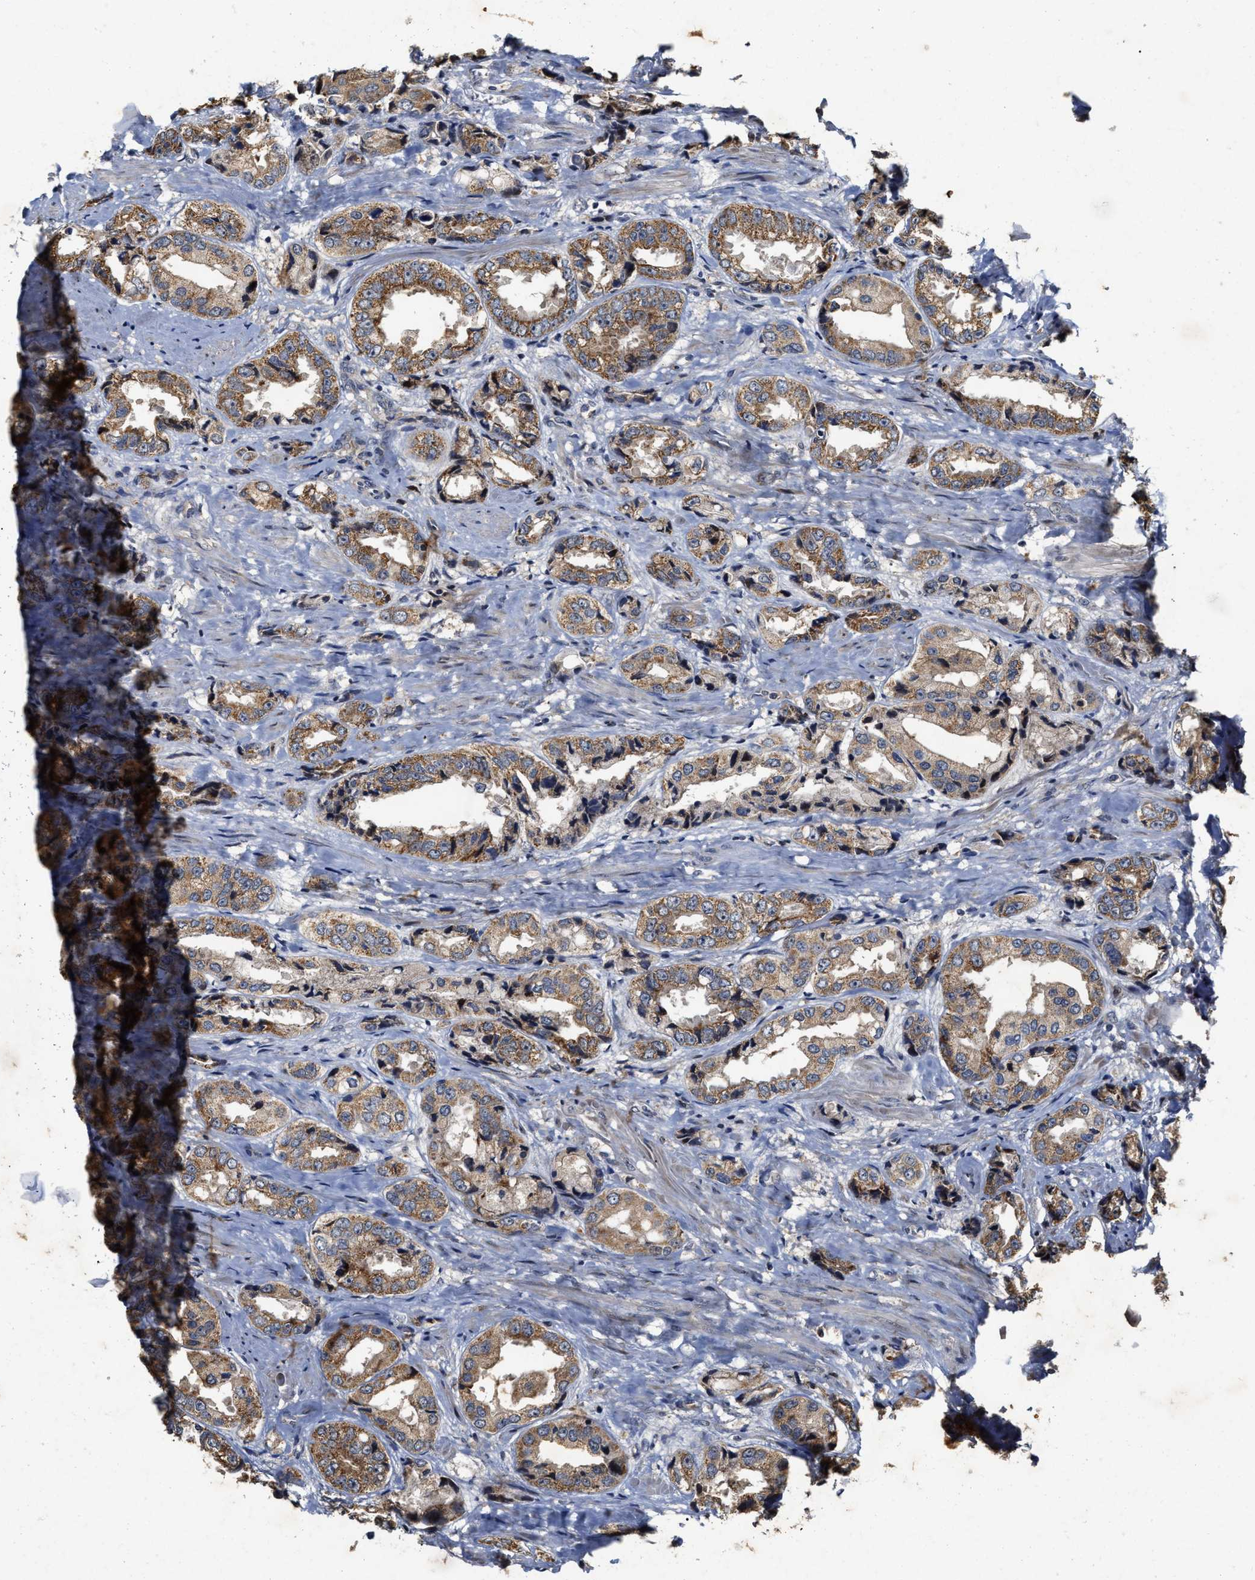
{"staining": {"intensity": "moderate", "quantity": ">75%", "location": "cytoplasmic/membranous"}, "tissue": "prostate cancer", "cell_type": "Tumor cells", "image_type": "cancer", "snomed": [{"axis": "morphology", "description": "Adenocarcinoma, High grade"}, {"axis": "topography", "description": "Prostate"}], "caption": "IHC photomicrograph of adenocarcinoma (high-grade) (prostate) stained for a protein (brown), which reveals medium levels of moderate cytoplasmic/membranous staining in approximately >75% of tumor cells.", "gene": "SCYL2", "patient": {"sex": "male", "age": 61}}